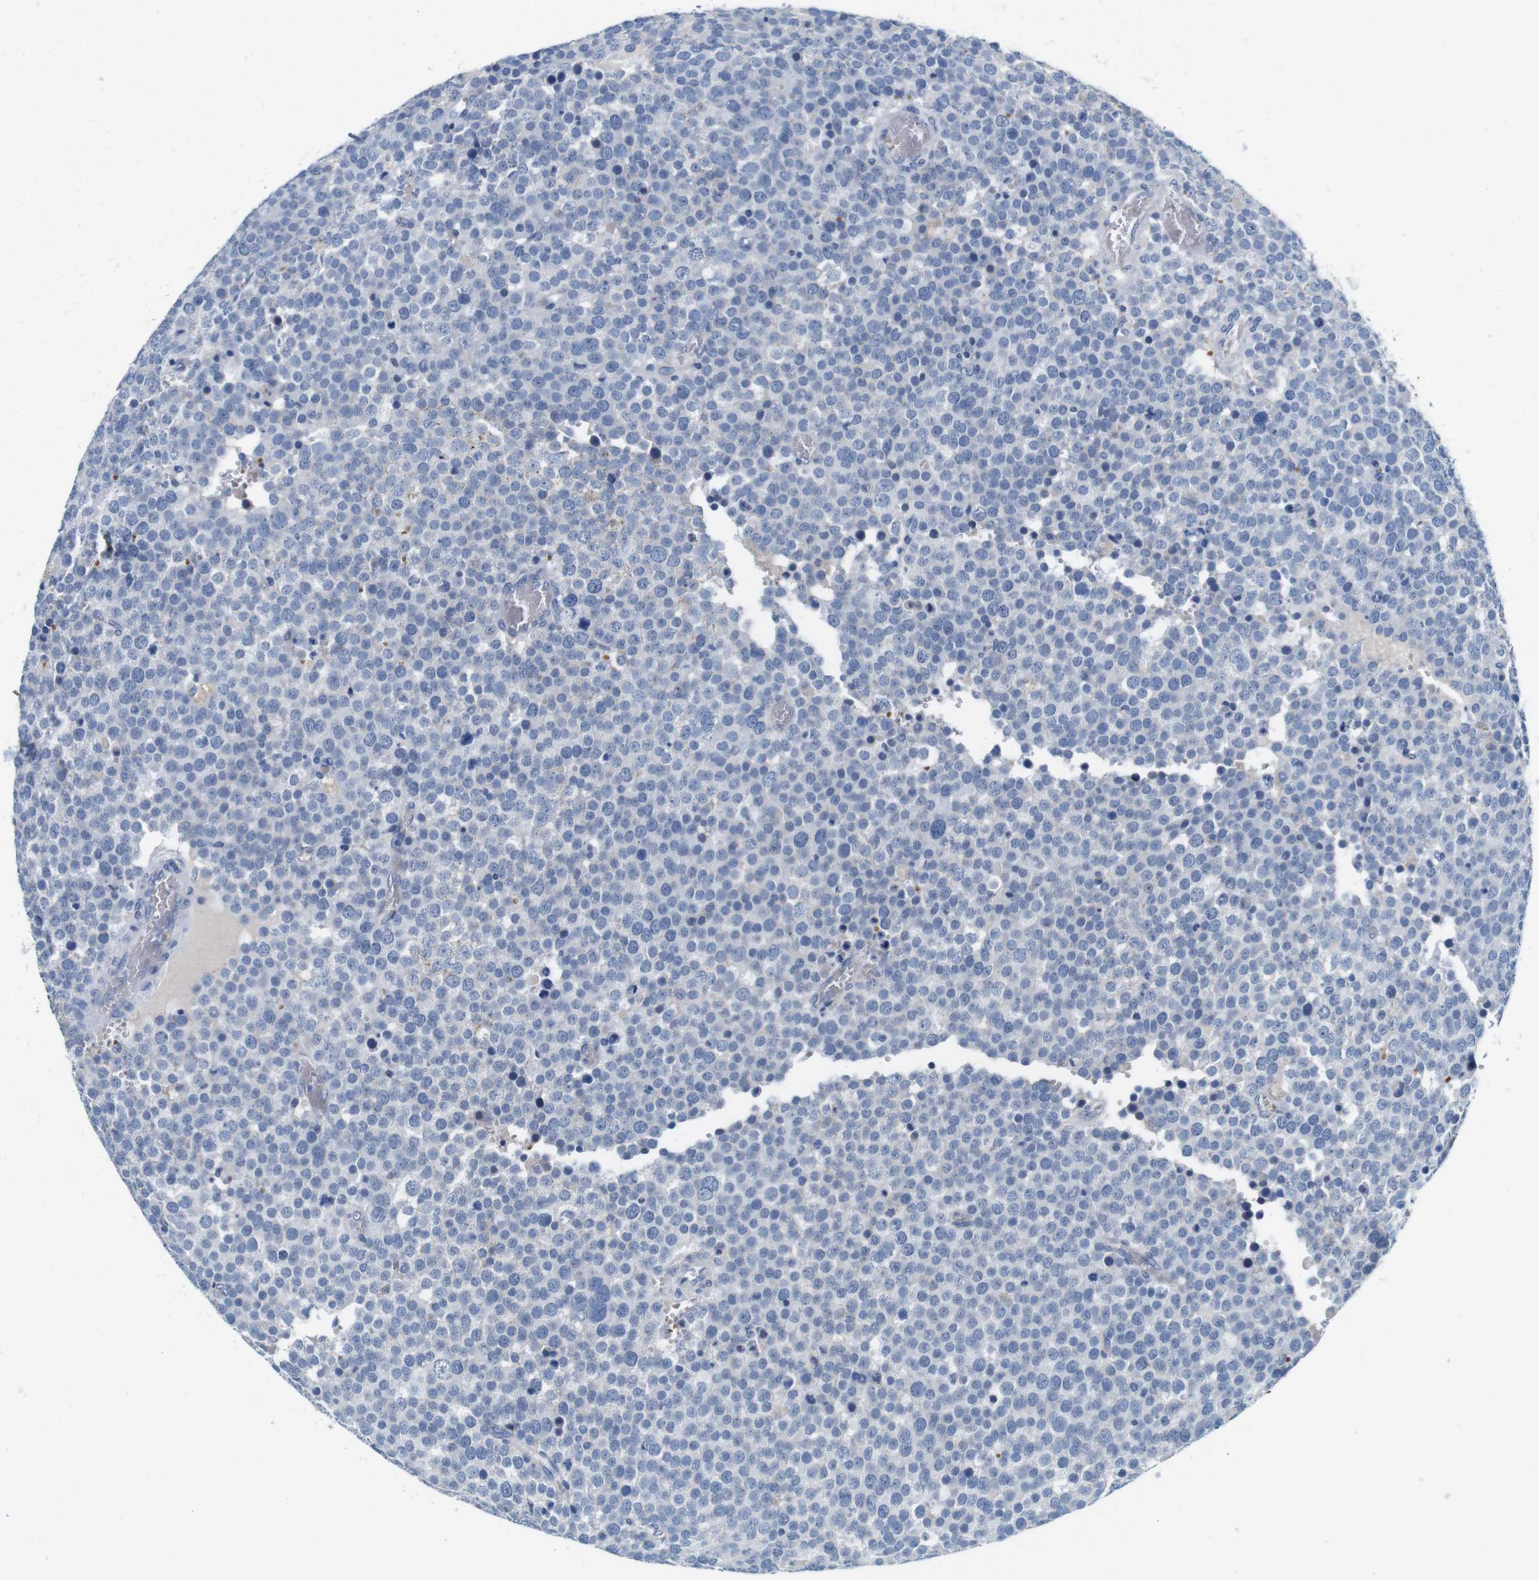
{"staining": {"intensity": "negative", "quantity": "none", "location": "none"}, "tissue": "testis cancer", "cell_type": "Tumor cells", "image_type": "cancer", "snomed": [{"axis": "morphology", "description": "Normal tissue, NOS"}, {"axis": "morphology", "description": "Seminoma, NOS"}, {"axis": "topography", "description": "Testis"}], "caption": "Tumor cells are negative for protein expression in human testis seminoma. The staining is performed using DAB brown chromogen with nuclei counter-stained in using hematoxylin.", "gene": "IGSF8", "patient": {"sex": "male", "age": 71}}